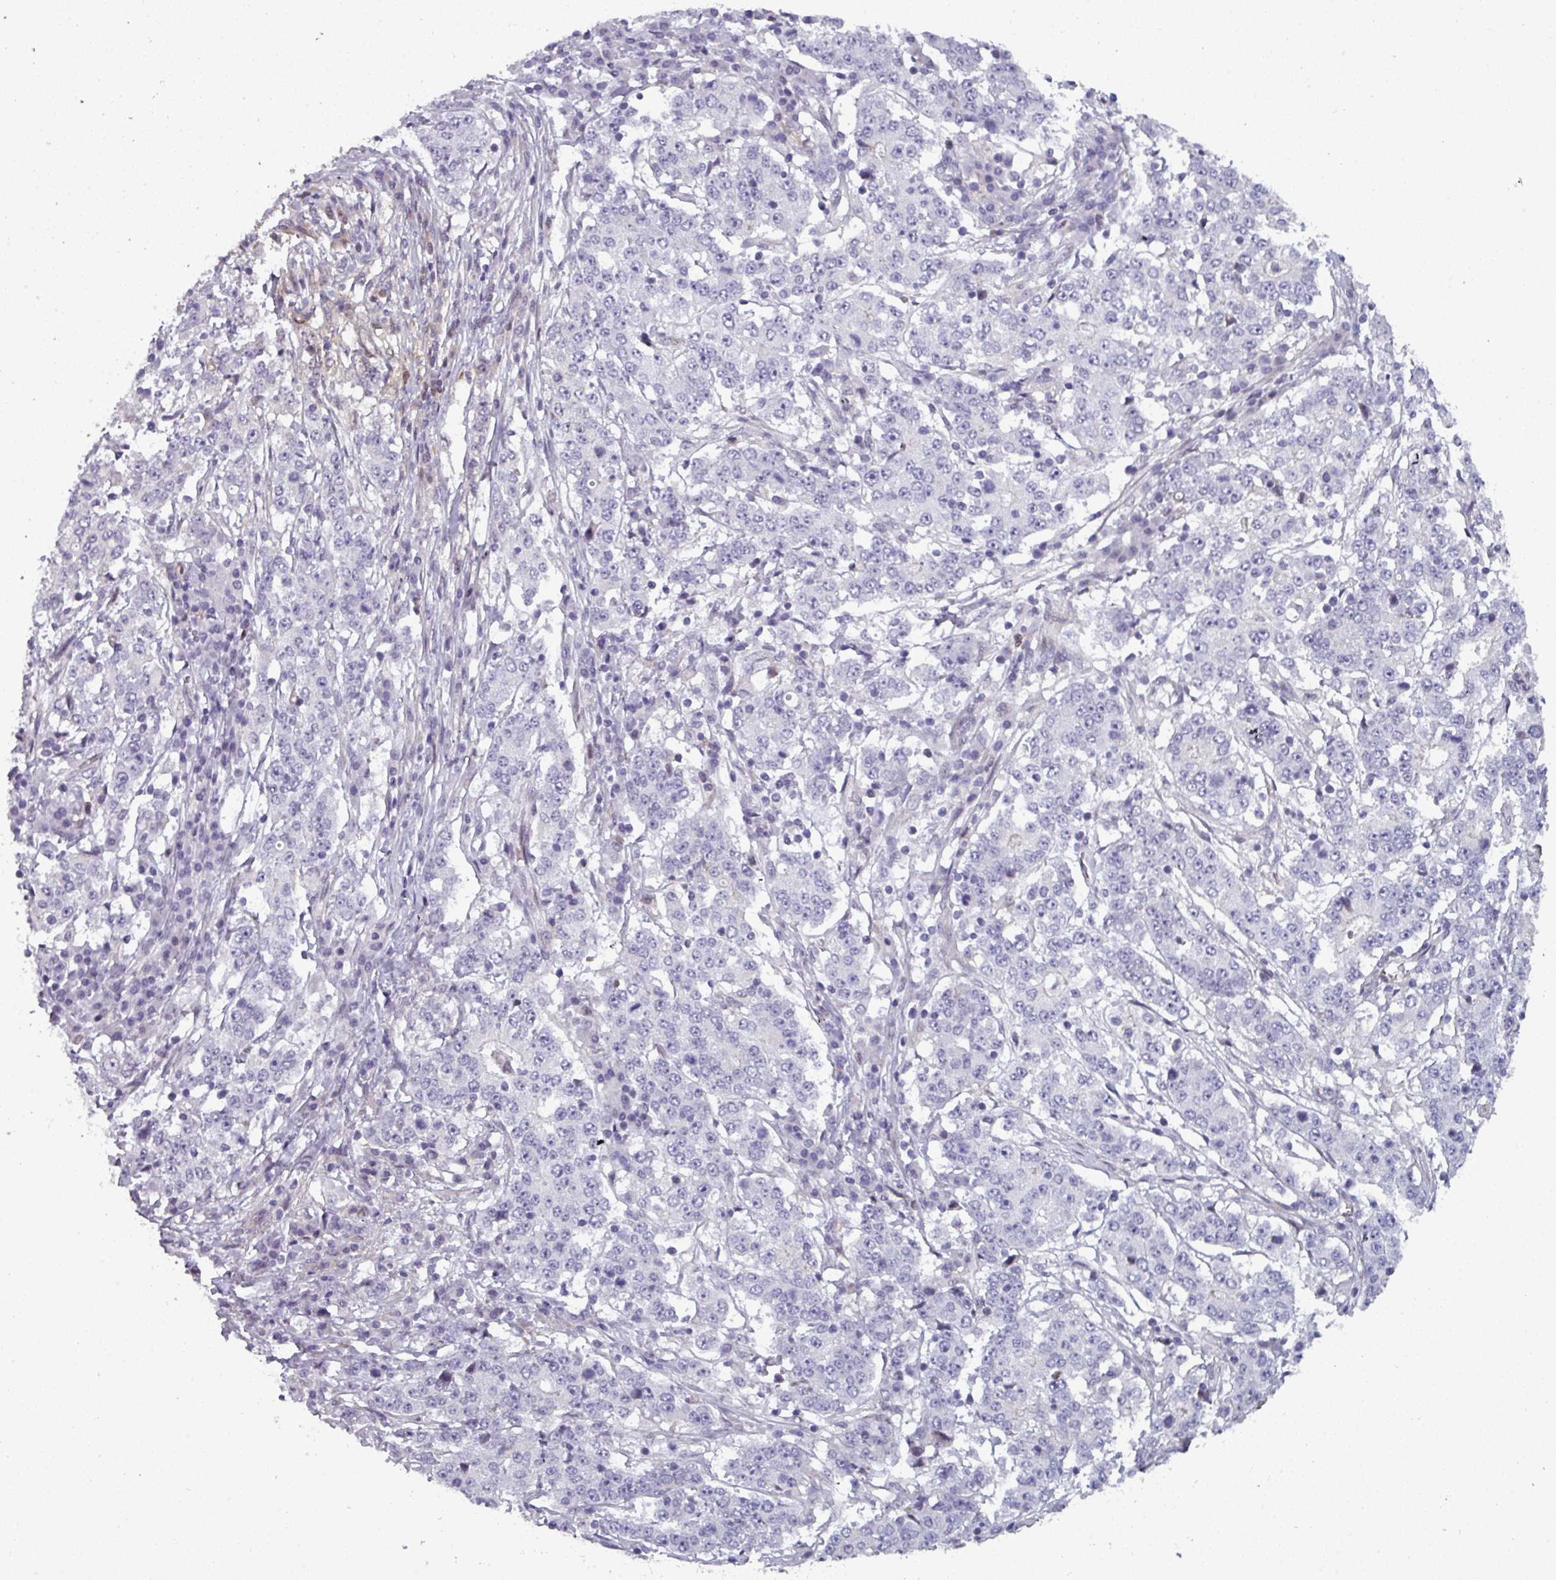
{"staining": {"intensity": "negative", "quantity": "none", "location": "none"}, "tissue": "stomach cancer", "cell_type": "Tumor cells", "image_type": "cancer", "snomed": [{"axis": "morphology", "description": "Adenocarcinoma, NOS"}, {"axis": "topography", "description": "Stomach"}], "caption": "This is a micrograph of IHC staining of stomach cancer, which shows no staining in tumor cells.", "gene": "PRAMEF12", "patient": {"sex": "male", "age": 59}}